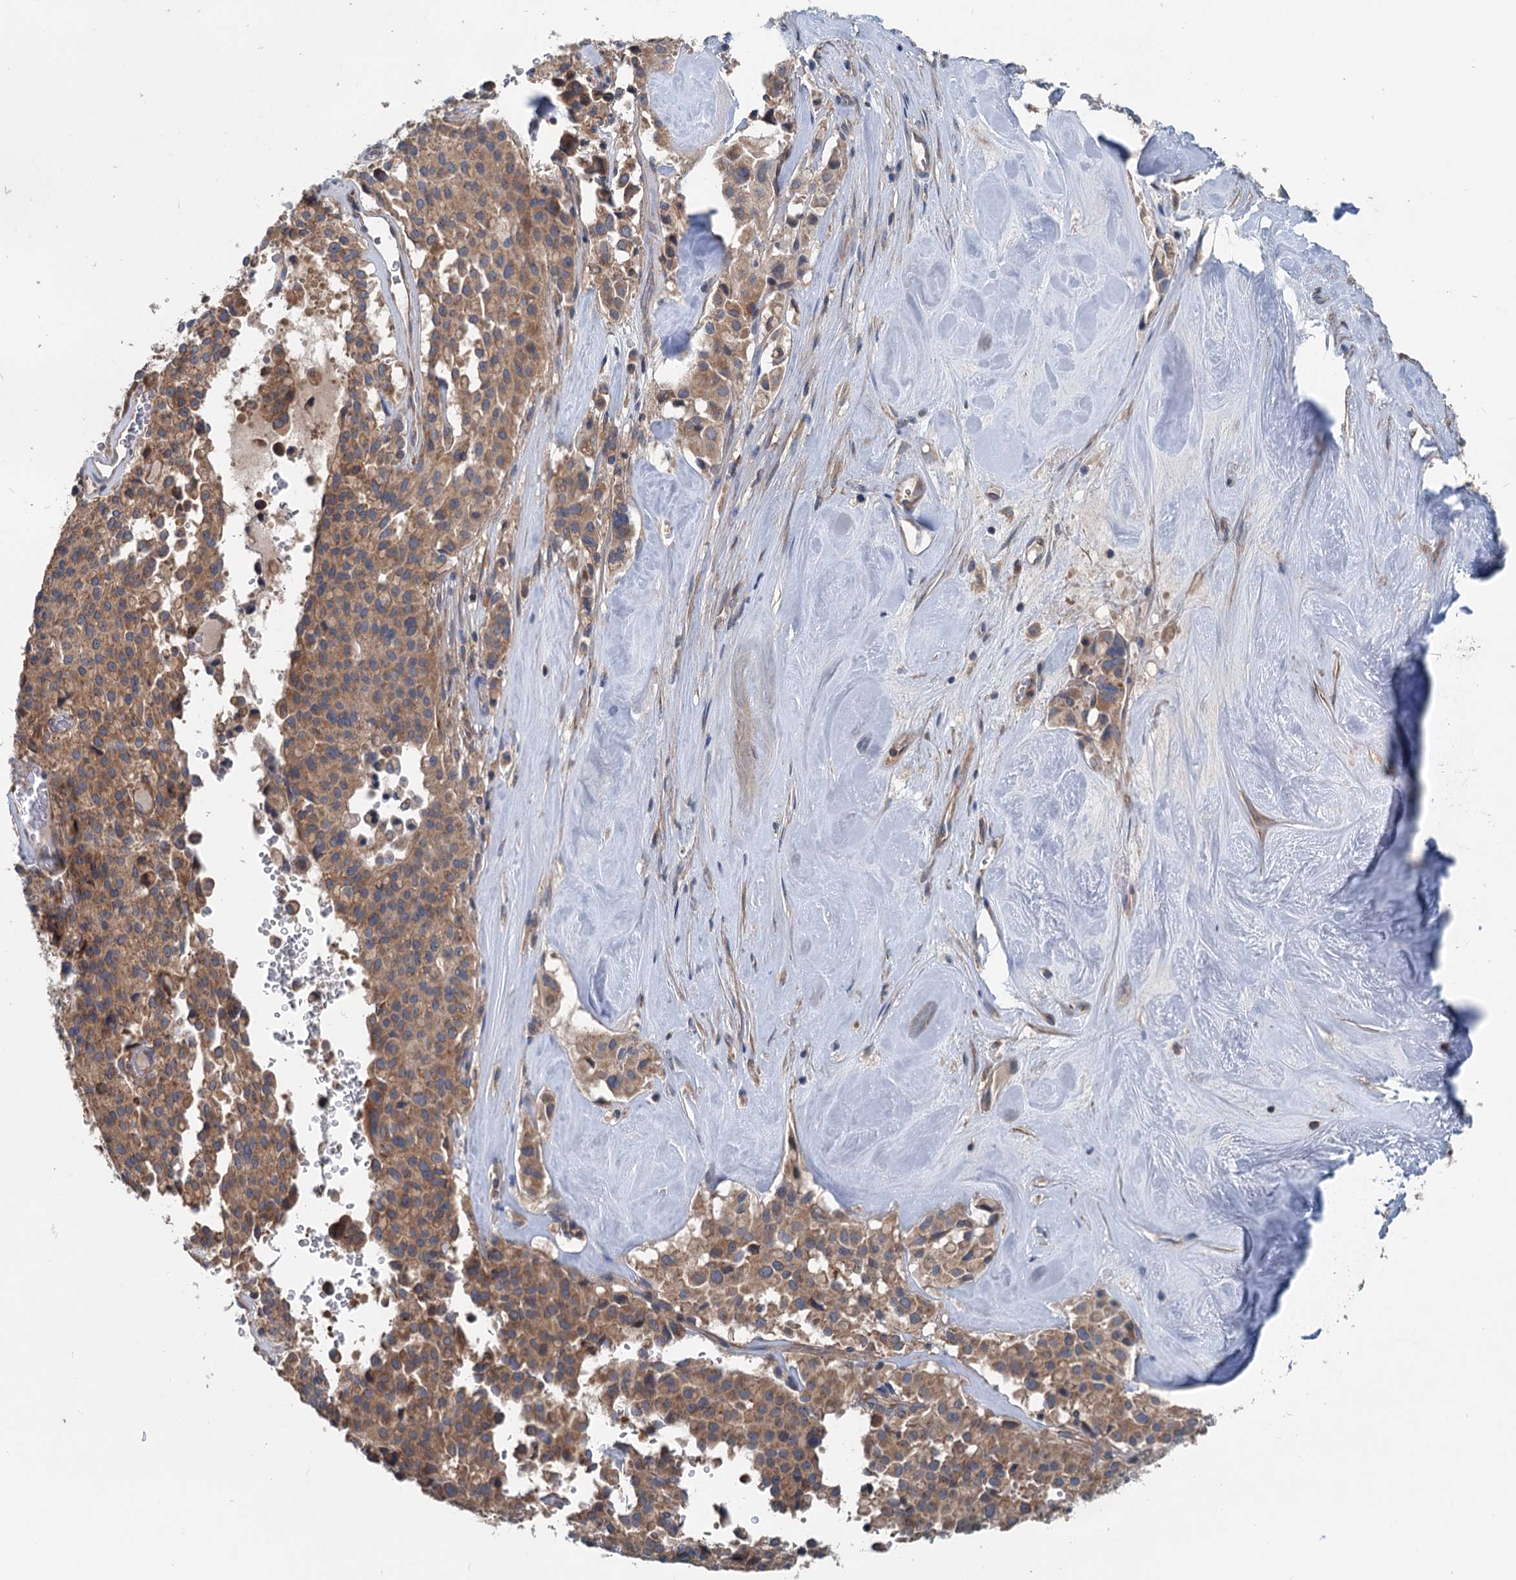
{"staining": {"intensity": "moderate", "quantity": ">75%", "location": "cytoplasmic/membranous"}, "tissue": "pancreatic cancer", "cell_type": "Tumor cells", "image_type": "cancer", "snomed": [{"axis": "morphology", "description": "Adenocarcinoma, NOS"}, {"axis": "topography", "description": "Pancreas"}], "caption": "Brown immunohistochemical staining in pancreatic adenocarcinoma reveals moderate cytoplasmic/membranous staining in approximately >75% of tumor cells.", "gene": "TEDC1", "patient": {"sex": "male", "age": 65}}